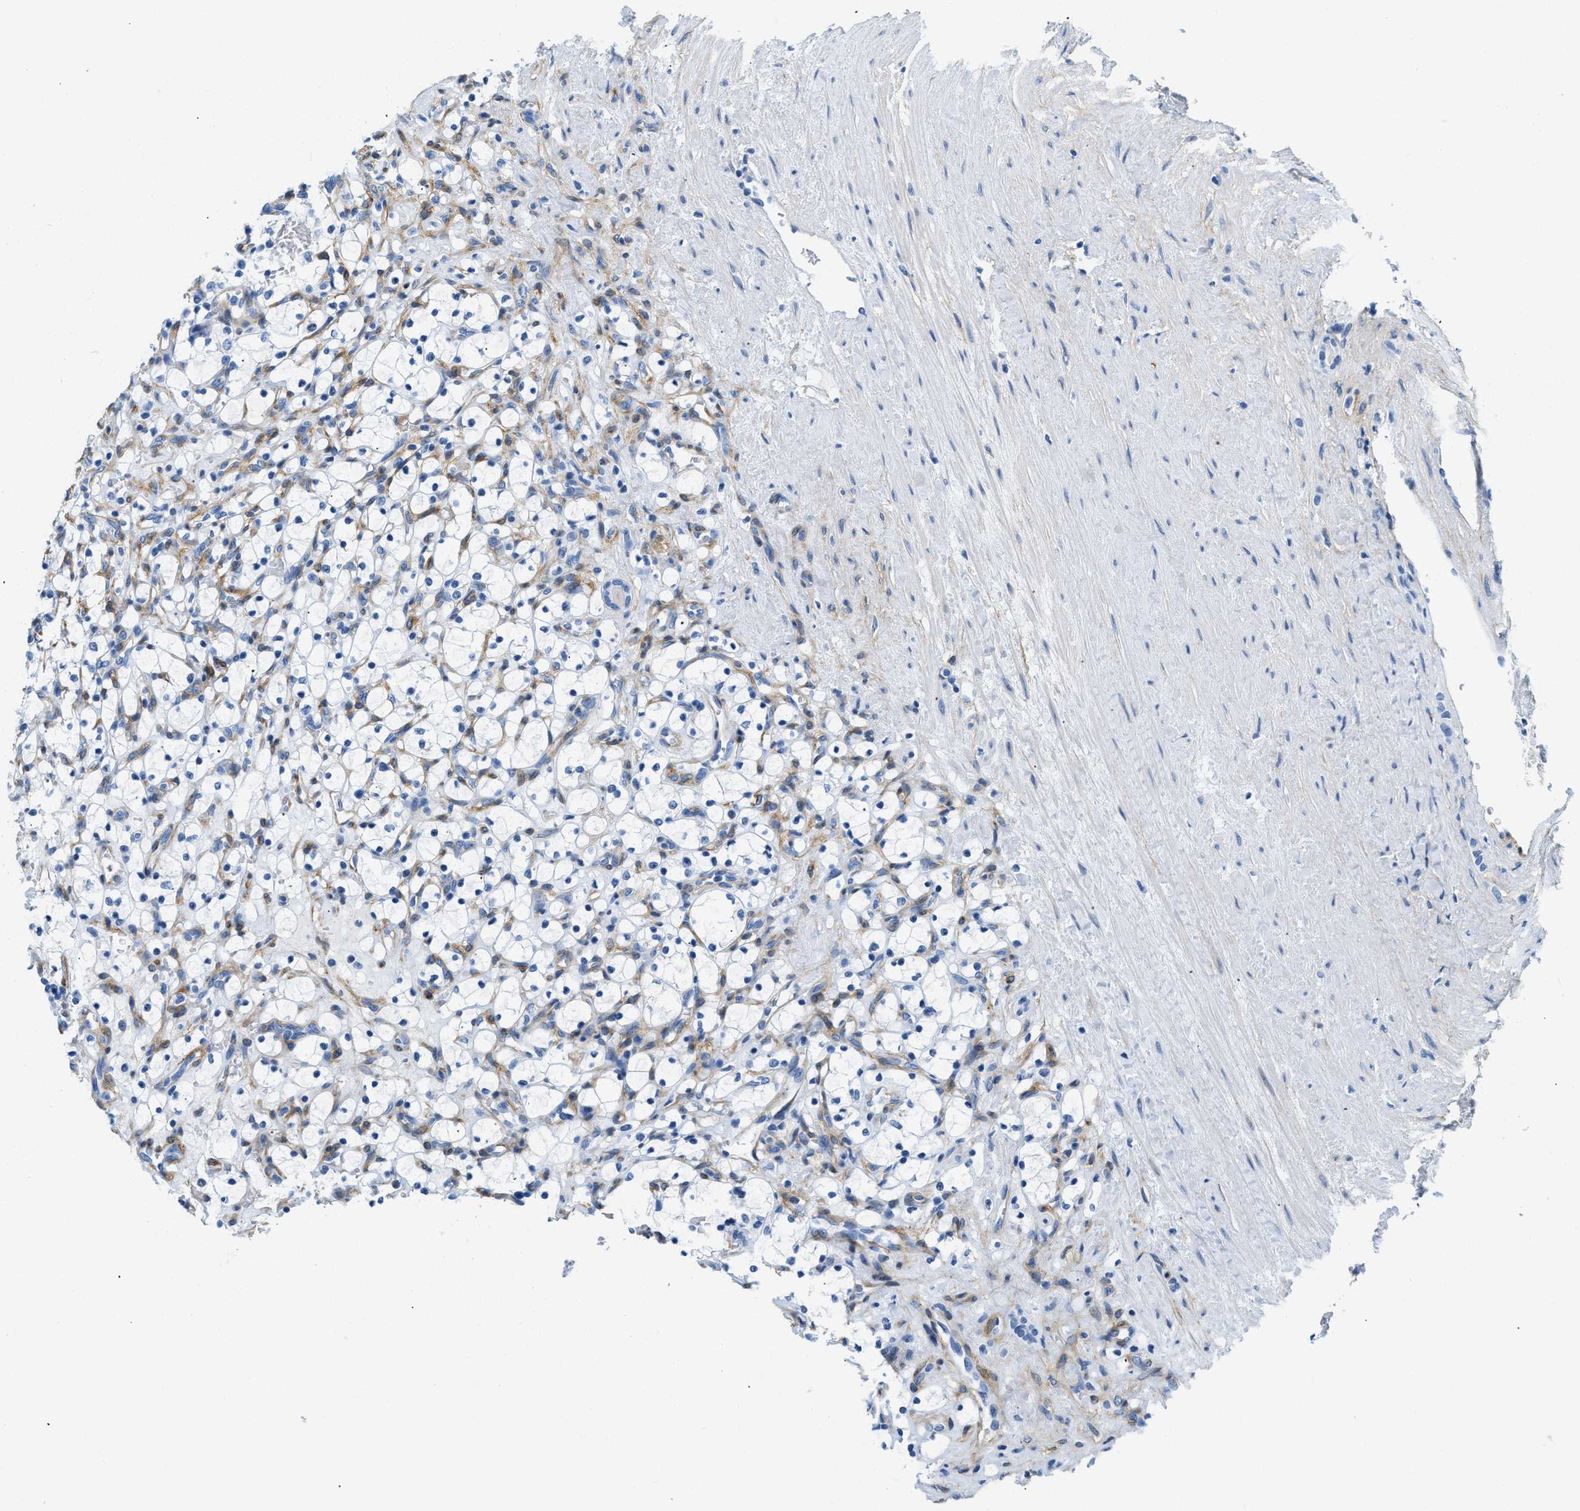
{"staining": {"intensity": "negative", "quantity": "none", "location": "none"}, "tissue": "renal cancer", "cell_type": "Tumor cells", "image_type": "cancer", "snomed": [{"axis": "morphology", "description": "Adenocarcinoma, NOS"}, {"axis": "topography", "description": "Kidney"}], "caption": "A high-resolution histopathology image shows immunohistochemistry (IHC) staining of renal cancer (adenocarcinoma), which shows no significant positivity in tumor cells. The staining was performed using DAB (3,3'-diaminobenzidine) to visualize the protein expression in brown, while the nuclei were stained in blue with hematoxylin (Magnification: 20x).", "gene": "PDGFRB", "patient": {"sex": "female", "age": 69}}